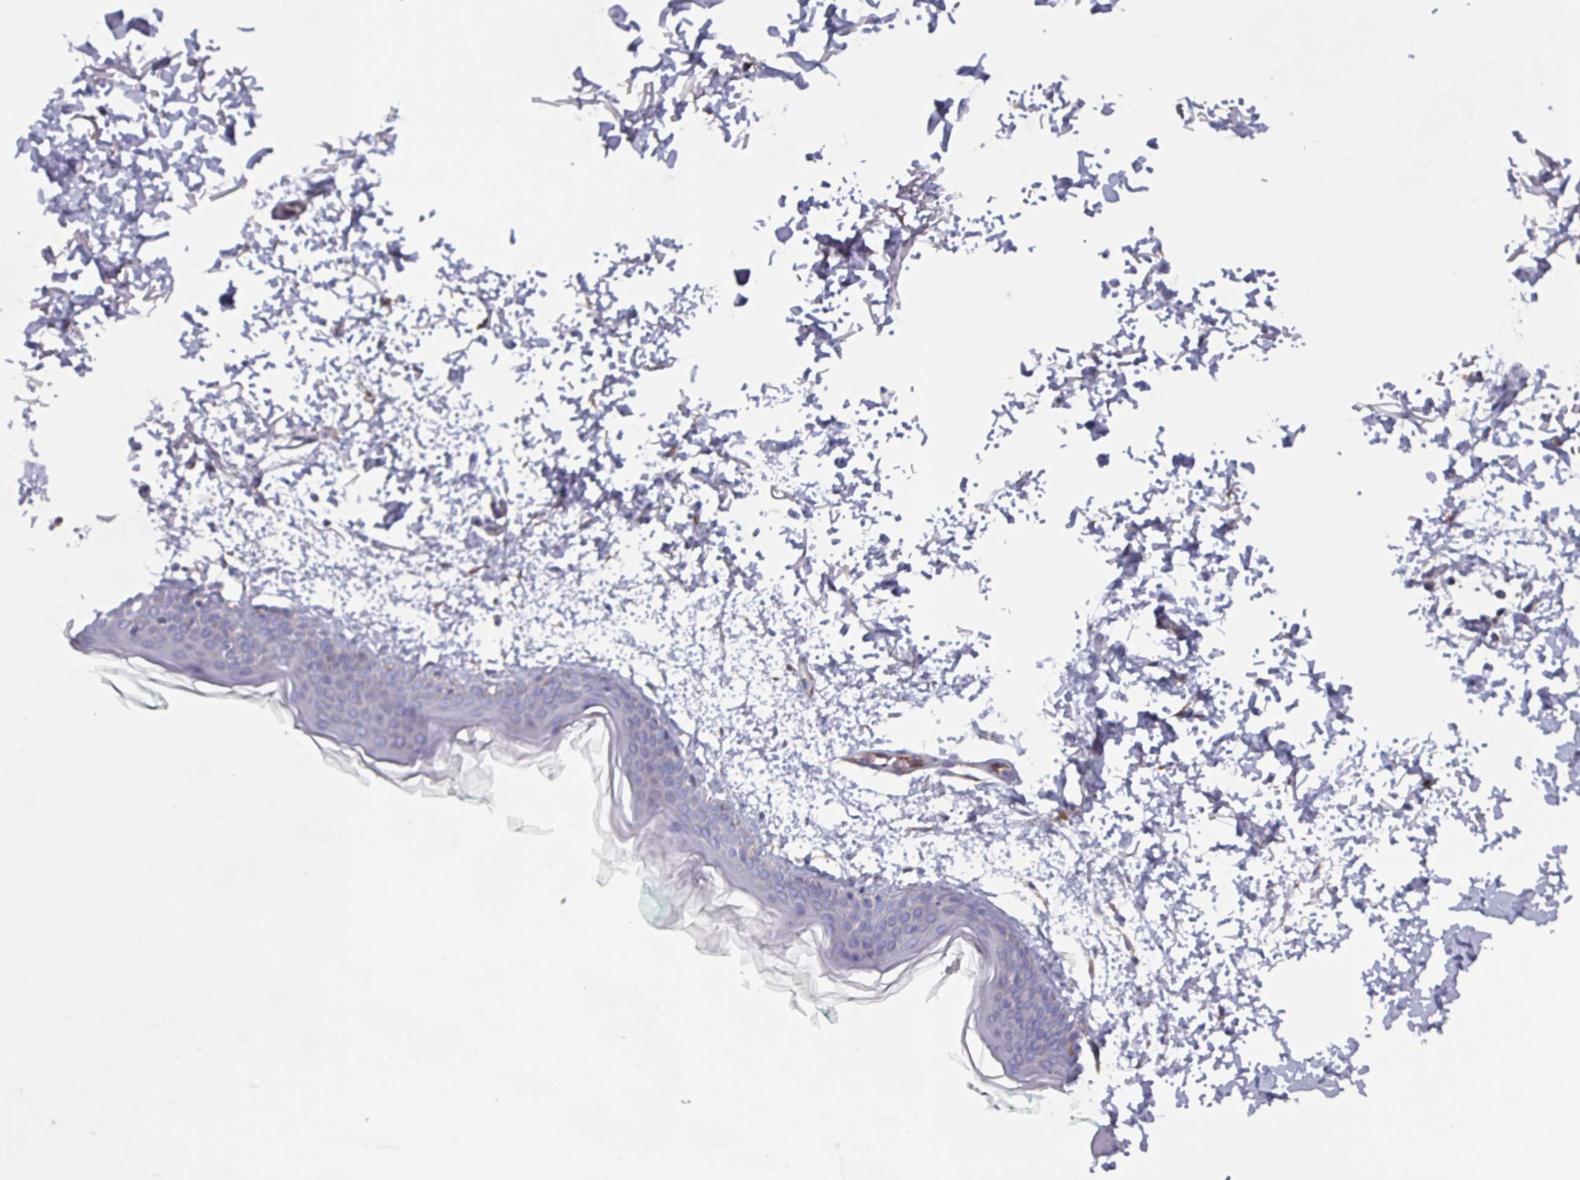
{"staining": {"intensity": "negative", "quantity": "none", "location": "none"}, "tissue": "skin", "cell_type": "Fibroblasts", "image_type": "normal", "snomed": [{"axis": "morphology", "description": "Normal tissue, NOS"}, {"axis": "topography", "description": "Skin"}], "caption": "Immunohistochemistry (IHC) photomicrograph of benign skin: human skin stained with DAB (3,3'-diaminobenzidine) displays no significant protein expression in fibroblasts. Nuclei are stained in blue.", "gene": "UQCC2", "patient": {"sex": "male", "age": 66}}